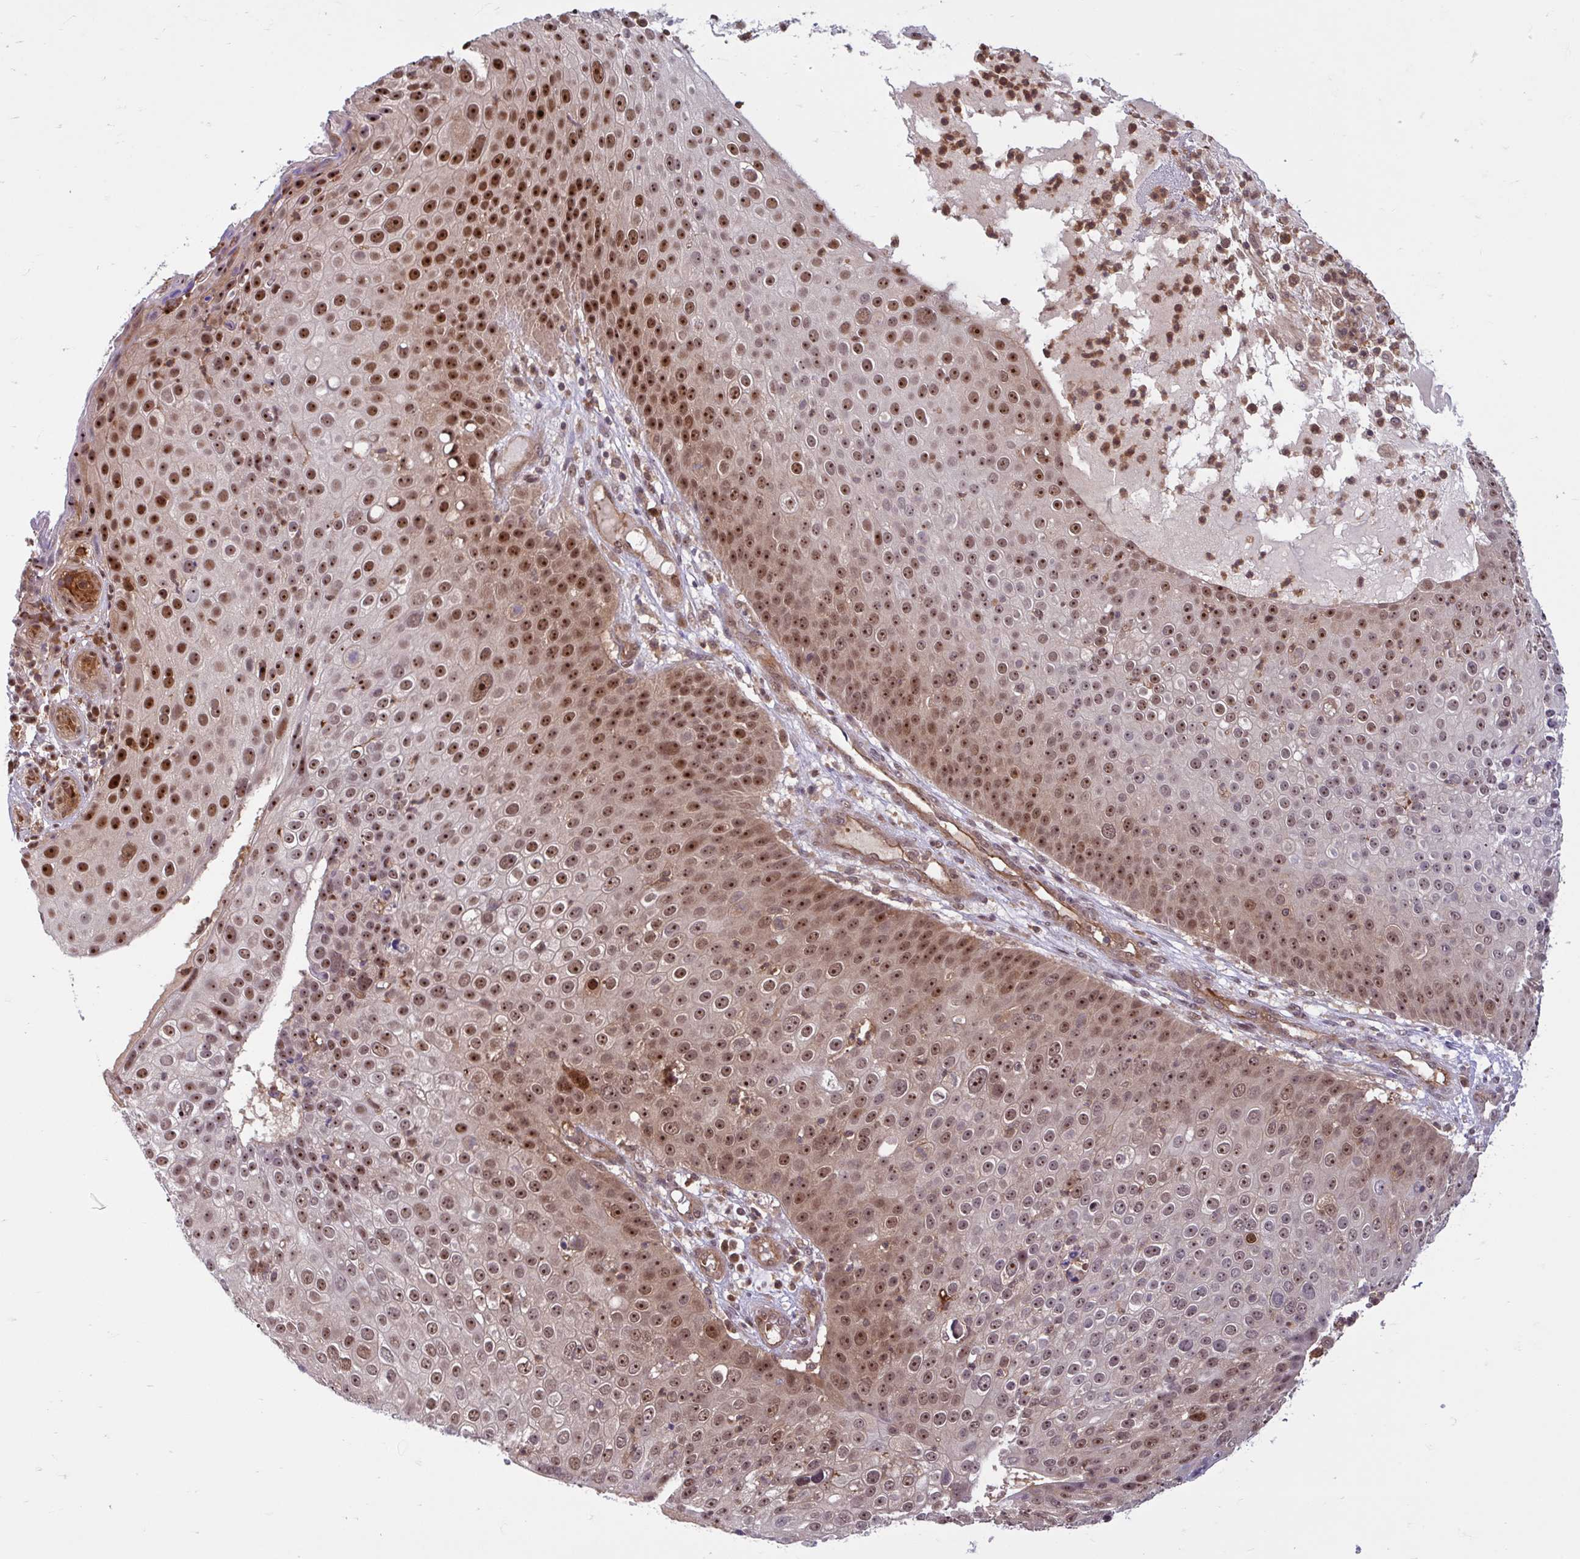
{"staining": {"intensity": "strong", "quantity": "25%-75%", "location": "nuclear"}, "tissue": "skin cancer", "cell_type": "Tumor cells", "image_type": "cancer", "snomed": [{"axis": "morphology", "description": "Squamous cell carcinoma, NOS"}, {"axis": "topography", "description": "Skin"}], "caption": "The immunohistochemical stain labels strong nuclear expression in tumor cells of skin cancer (squamous cell carcinoma) tissue. (DAB (3,3'-diaminobenzidine) IHC with brightfield microscopy, high magnification).", "gene": "HMBS", "patient": {"sex": "male", "age": 71}}